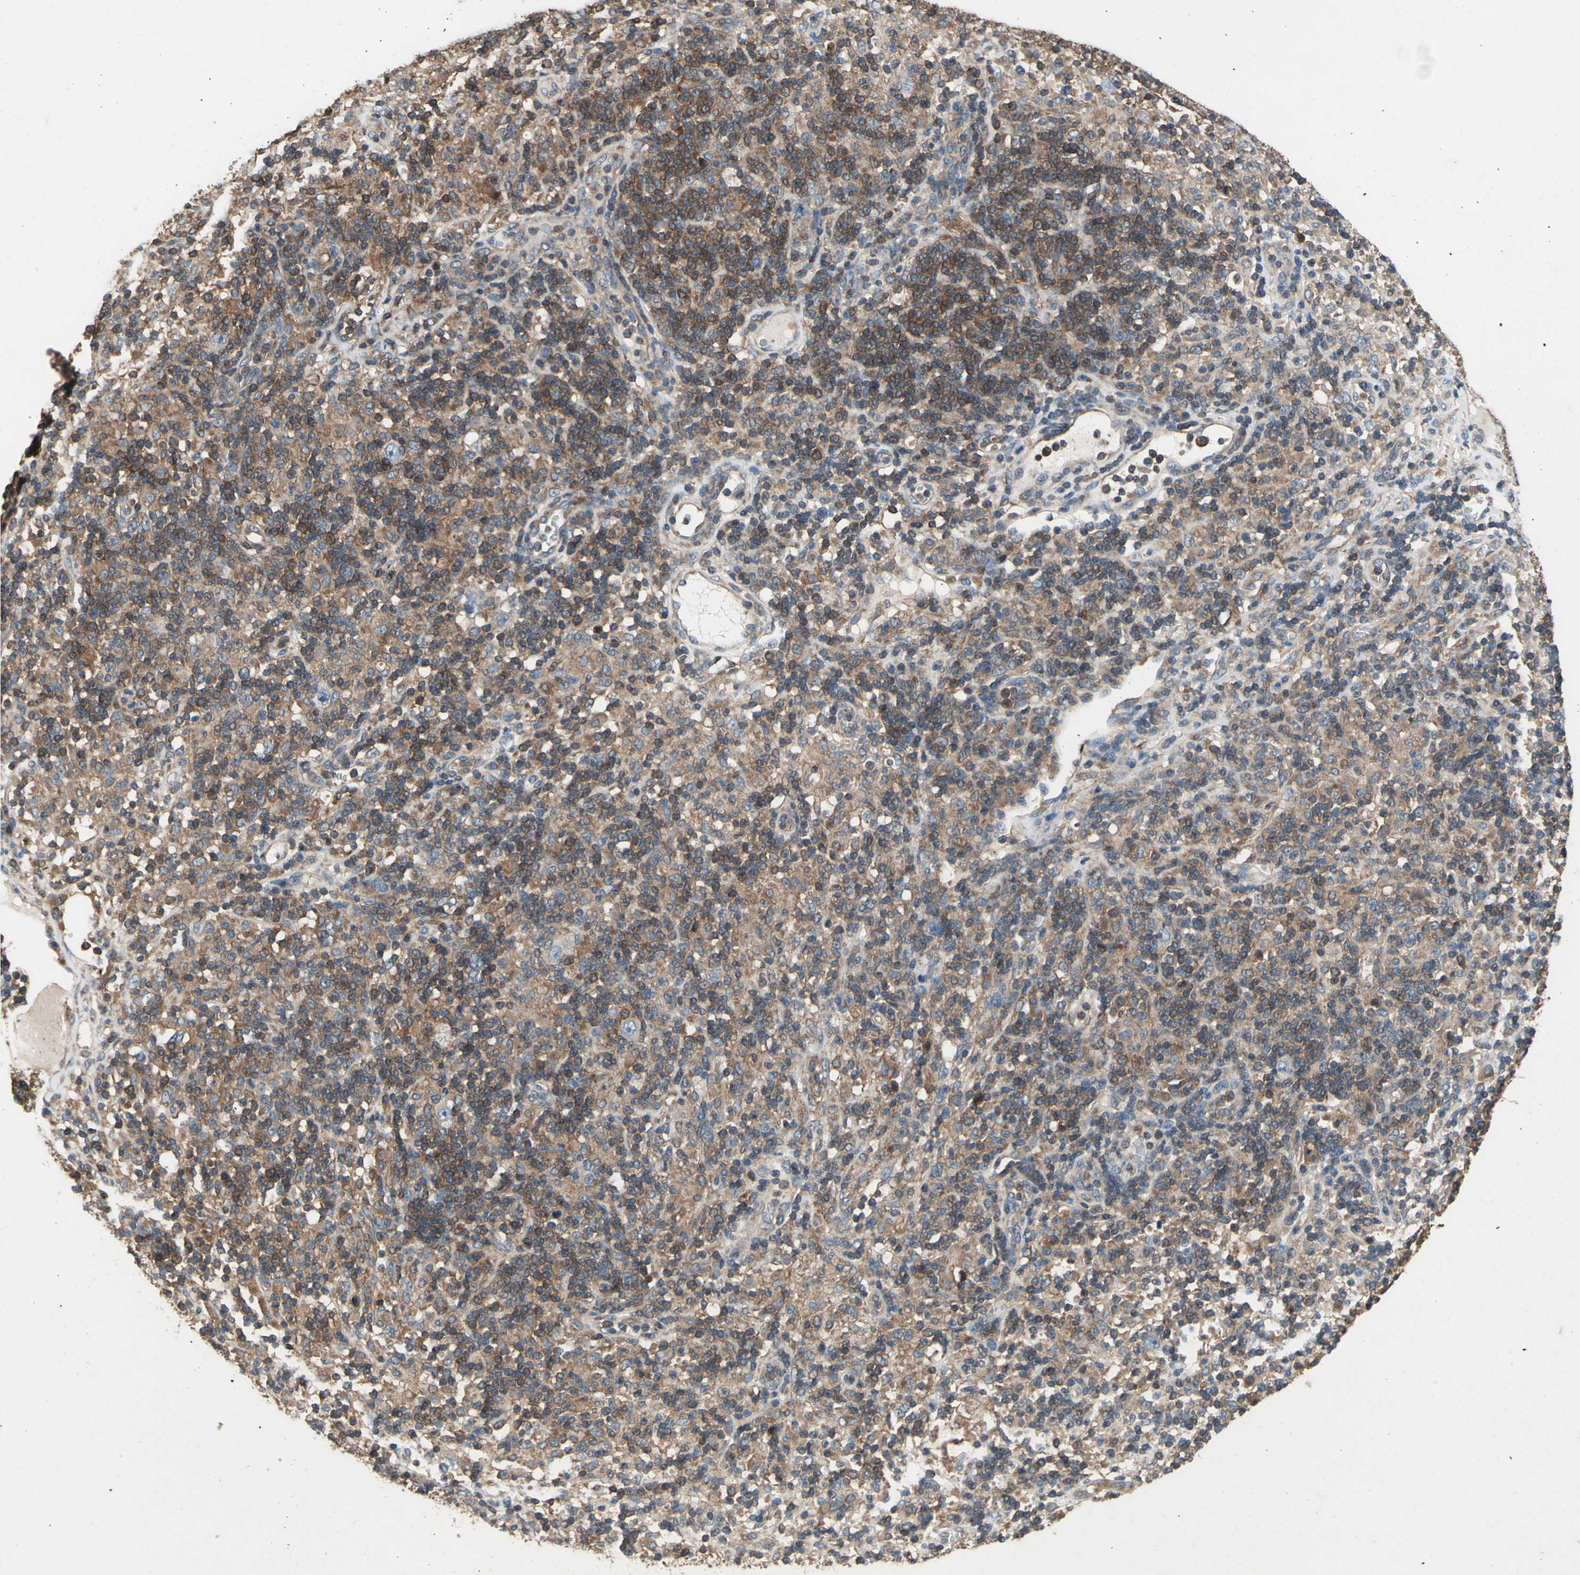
{"staining": {"intensity": "strong", "quantity": "25%-75%", "location": "cytoplasmic/membranous"}, "tissue": "lymphoma", "cell_type": "Tumor cells", "image_type": "cancer", "snomed": [{"axis": "morphology", "description": "Hodgkin's disease, NOS"}, {"axis": "topography", "description": "Lymph node"}], "caption": "A high-resolution photomicrograph shows immunohistochemistry staining of lymphoma, which displays strong cytoplasmic/membranous staining in approximately 25%-75% of tumor cells.", "gene": "CAPN1", "patient": {"sex": "male", "age": 70}}